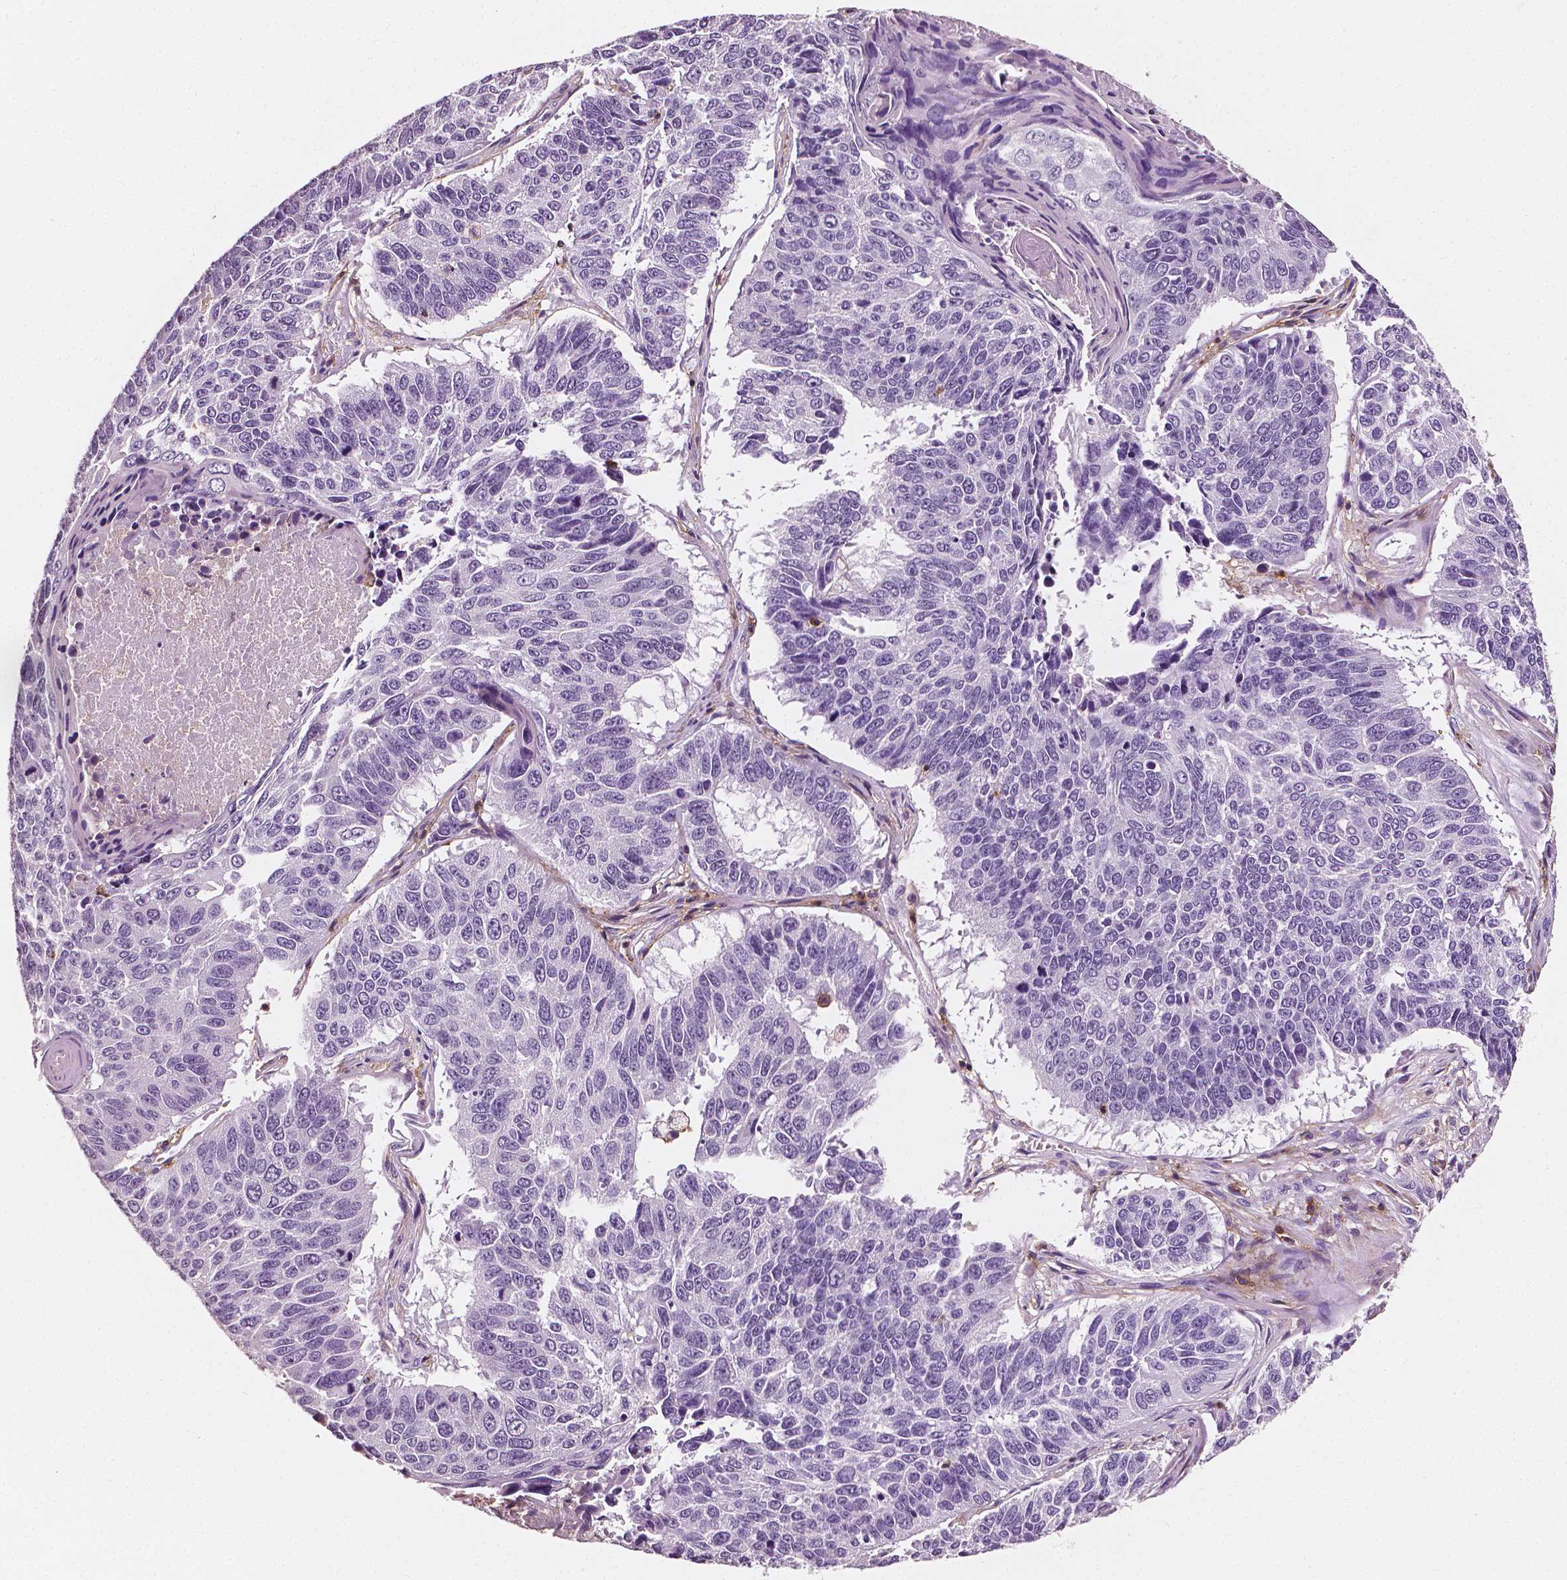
{"staining": {"intensity": "negative", "quantity": "none", "location": "none"}, "tissue": "lung cancer", "cell_type": "Tumor cells", "image_type": "cancer", "snomed": [{"axis": "morphology", "description": "Squamous cell carcinoma, NOS"}, {"axis": "topography", "description": "Lung"}], "caption": "The histopathology image shows no significant positivity in tumor cells of lung squamous cell carcinoma.", "gene": "PTPRC", "patient": {"sex": "male", "age": 73}}